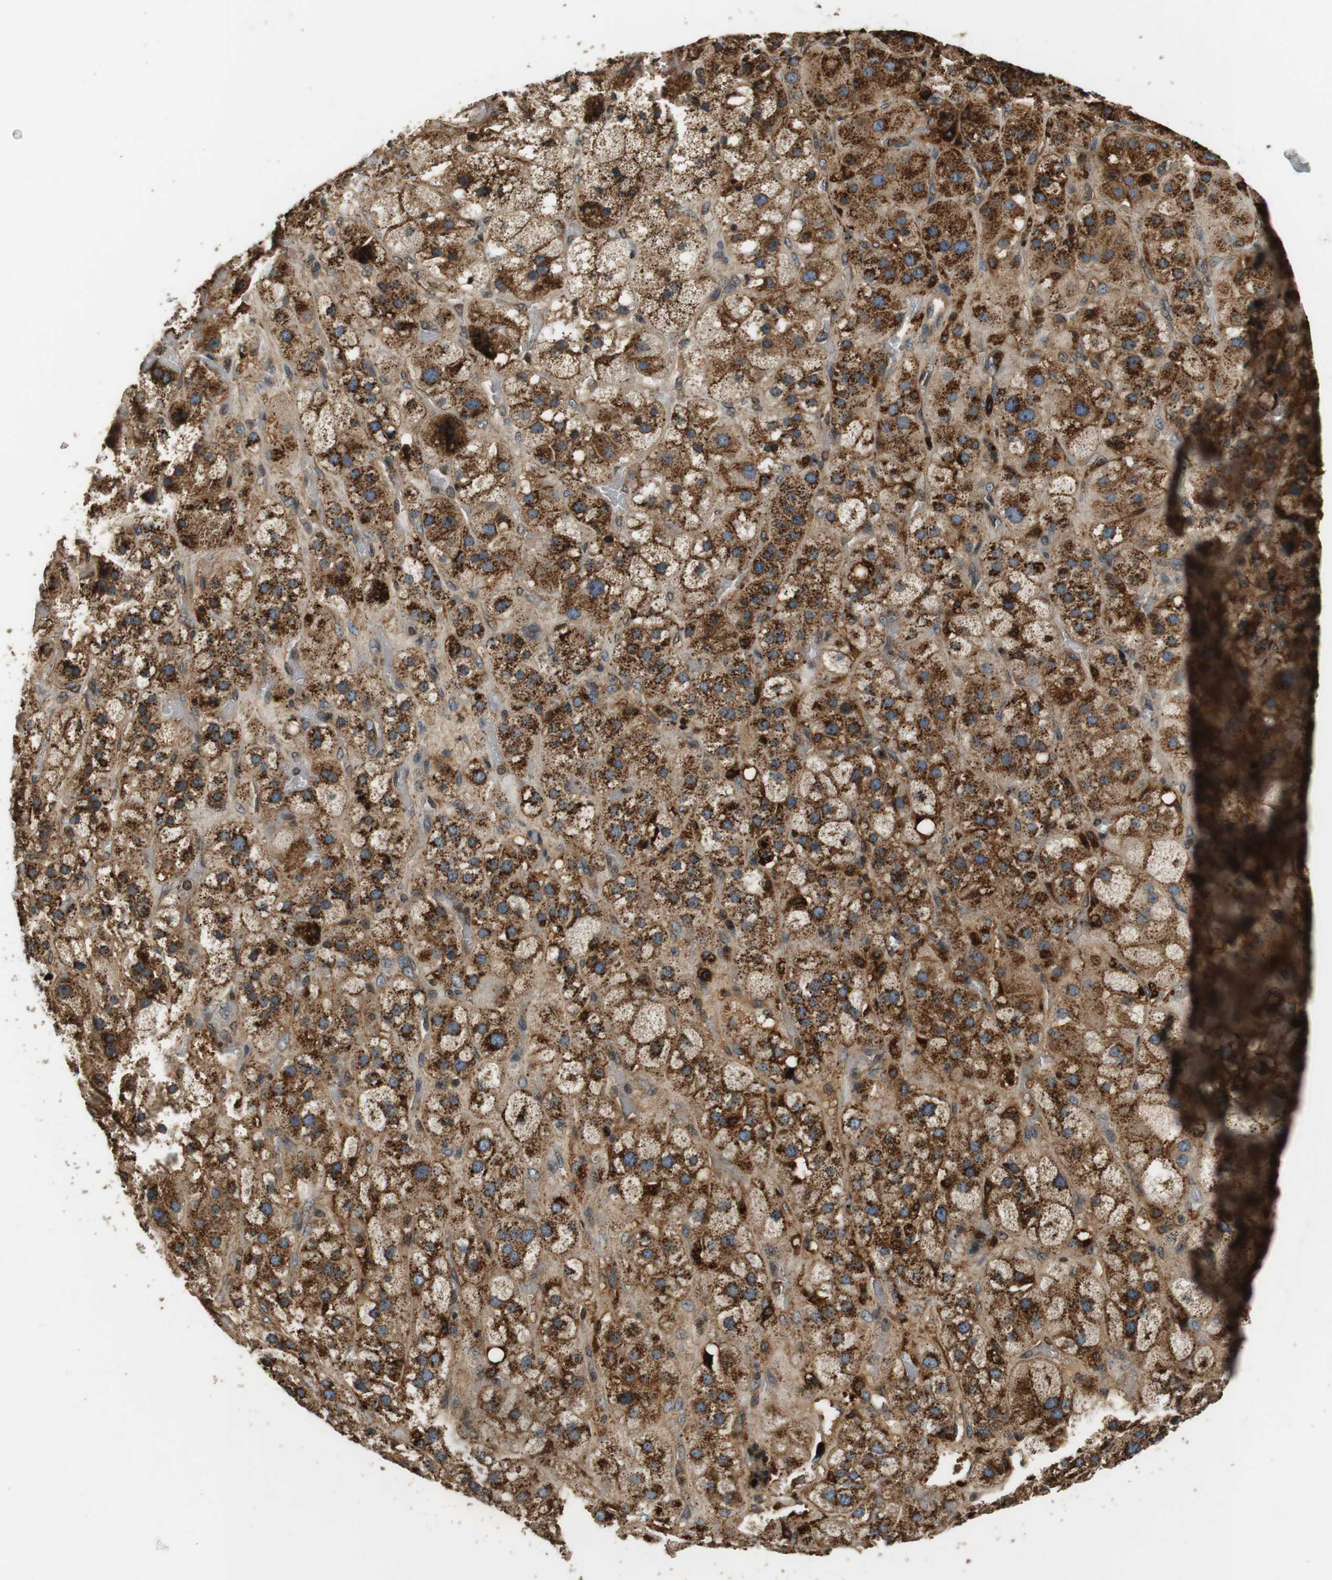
{"staining": {"intensity": "strong", "quantity": ">75%", "location": "cytoplasmic/membranous"}, "tissue": "adrenal gland", "cell_type": "Glandular cells", "image_type": "normal", "snomed": [{"axis": "morphology", "description": "Normal tissue, NOS"}, {"axis": "topography", "description": "Adrenal gland"}], "caption": "Adrenal gland stained with IHC demonstrates strong cytoplasmic/membranous positivity in about >75% of glandular cells. (brown staining indicates protein expression, while blue staining denotes nuclei).", "gene": "TXNRD1", "patient": {"sex": "female", "age": 47}}